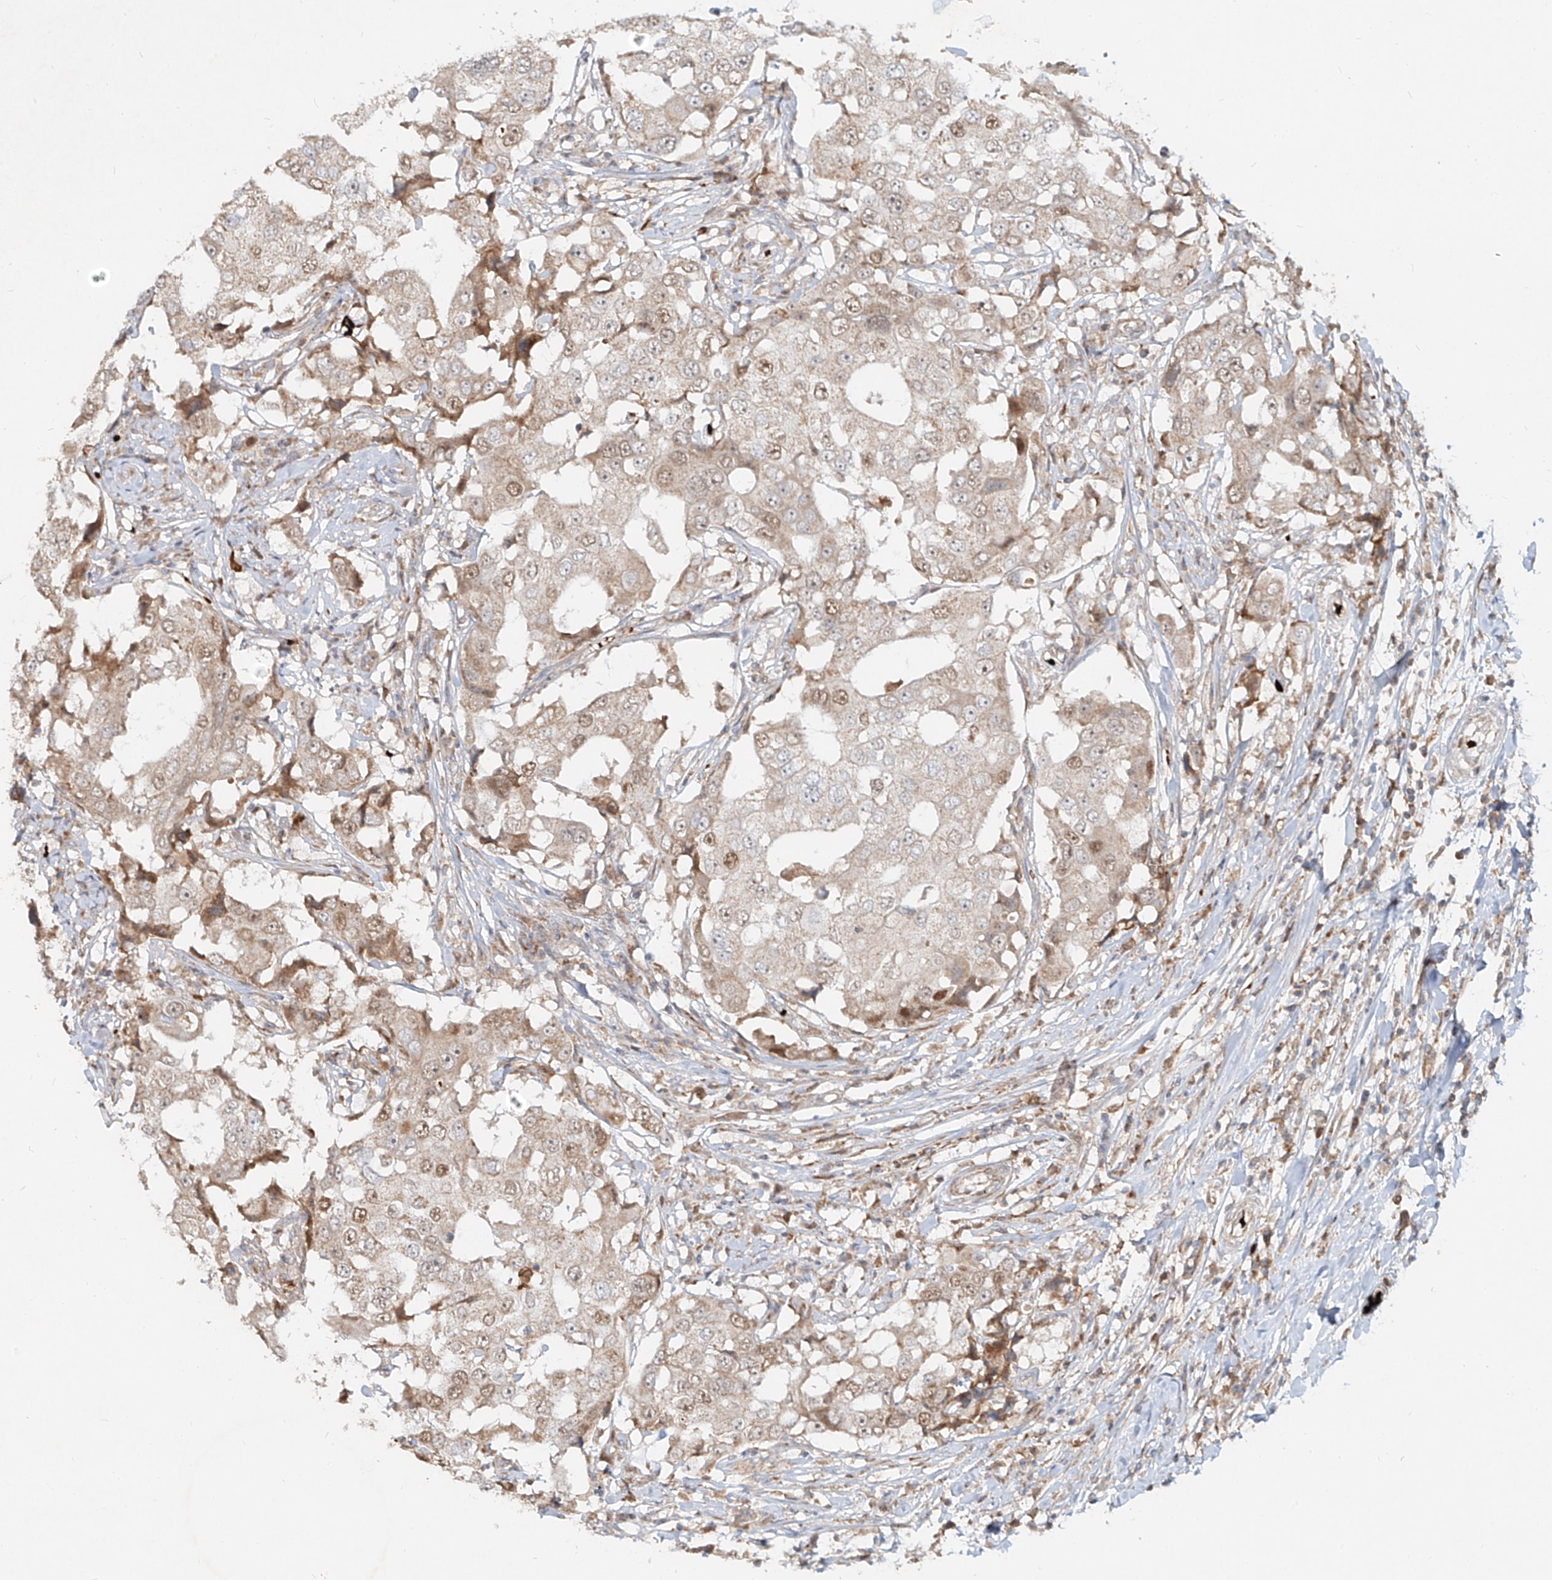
{"staining": {"intensity": "weak", "quantity": ">75%", "location": "cytoplasmic/membranous,nuclear"}, "tissue": "breast cancer", "cell_type": "Tumor cells", "image_type": "cancer", "snomed": [{"axis": "morphology", "description": "Duct carcinoma"}, {"axis": "topography", "description": "Breast"}], "caption": "Protein expression analysis of human infiltrating ductal carcinoma (breast) reveals weak cytoplasmic/membranous and nuclear positivity in about >75% of tumor cells.", "gene": "FGD2", "patient": {"sex": "female", "age": 27}}